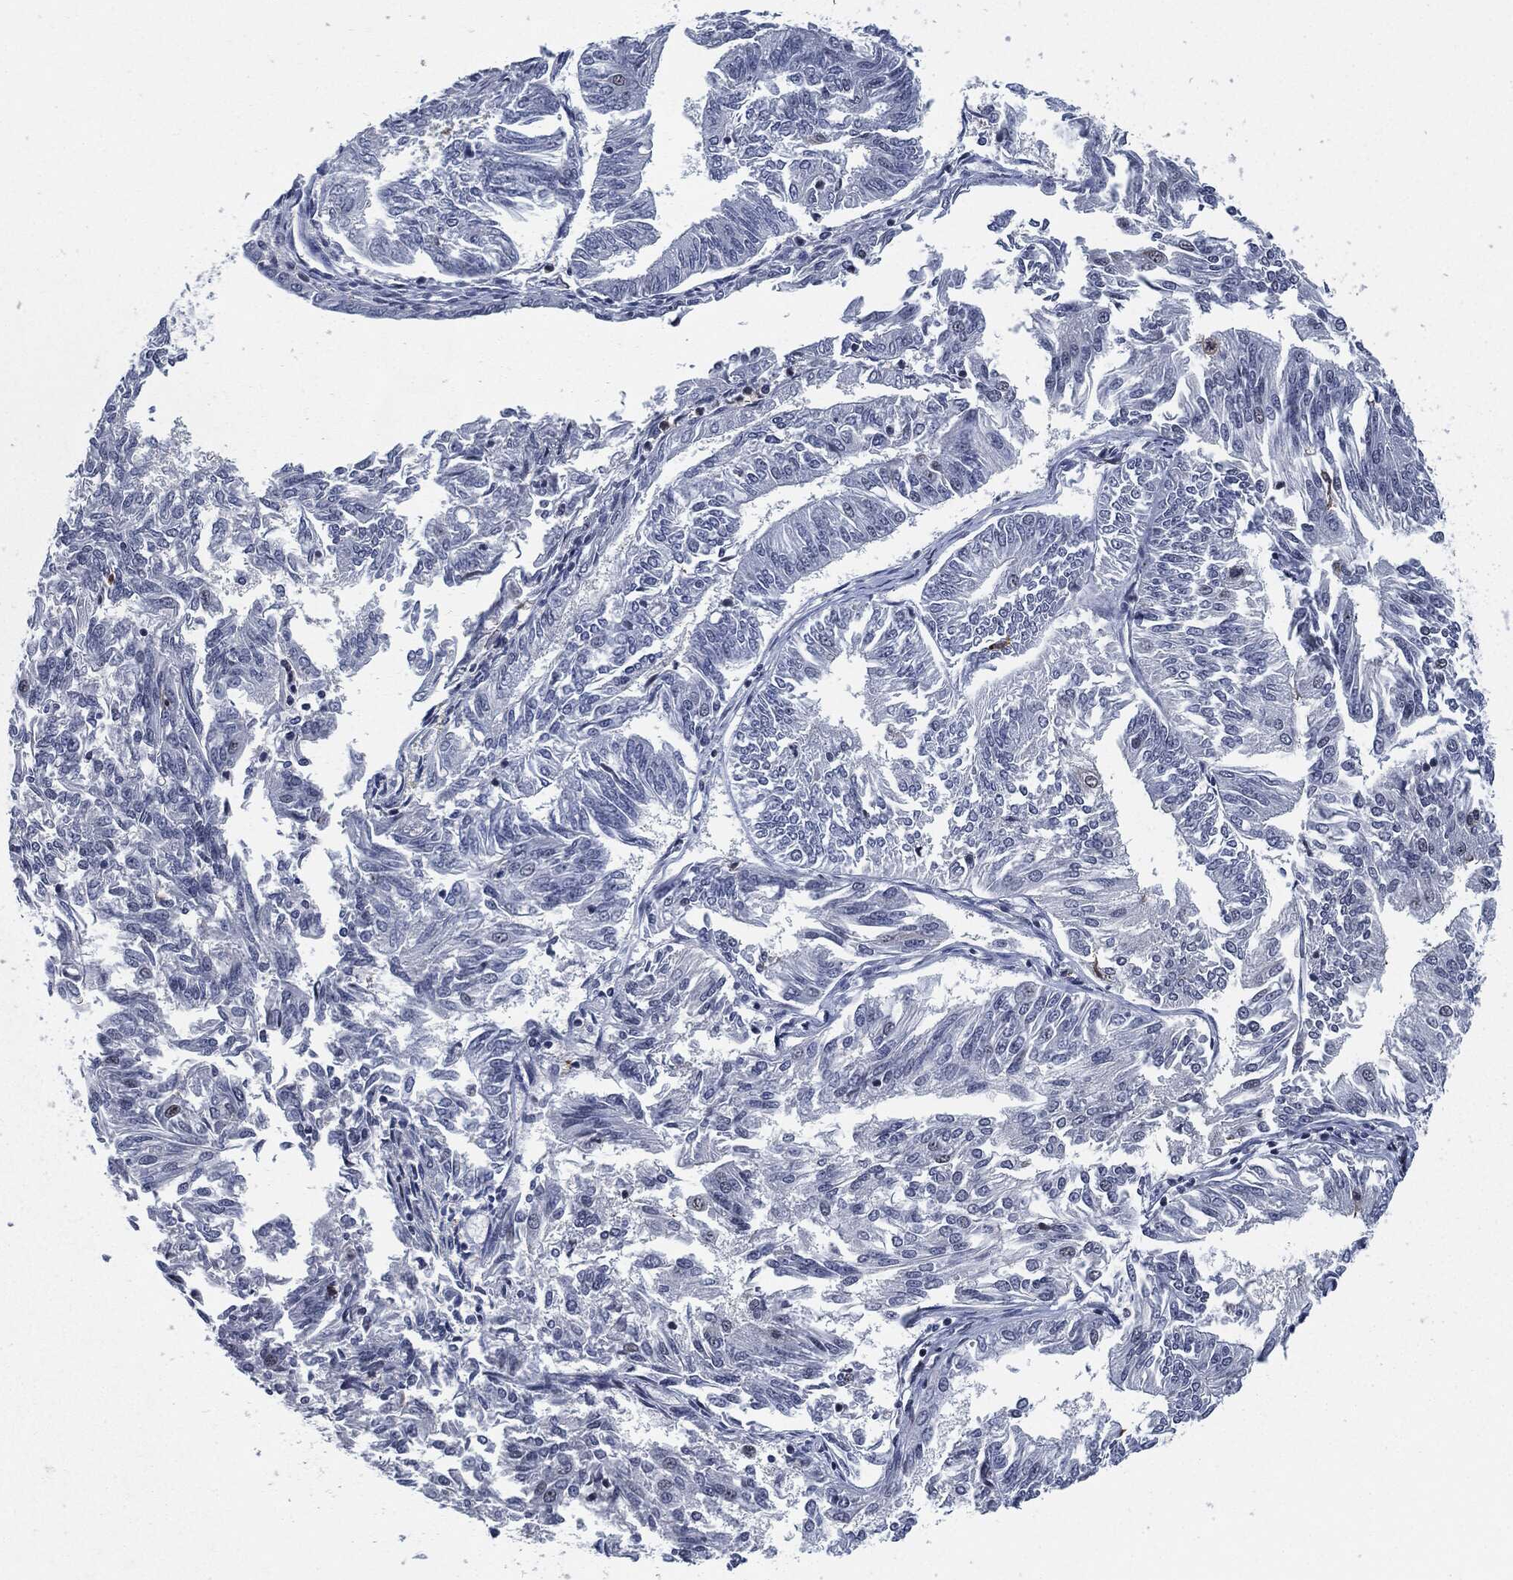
{"staining": {"intensity": "negative", "quantity": "none", "location": "none"}, "tissue": "endometrial cancer", "cell_type": "Tumor cells", "image_type": "cancer", "snomed": [{"axis": "morphology", "description": "Adenocarcinoma, NOS"}, {"axis": "topography", "description": "Endometrium"}], "caption": "Immunohistochemistry of endometrial cancer (adenocarcinoma) shows no expression in tumor cells.", "gene": "AKT2", "patient": {"sex": "female", "age": 58}}